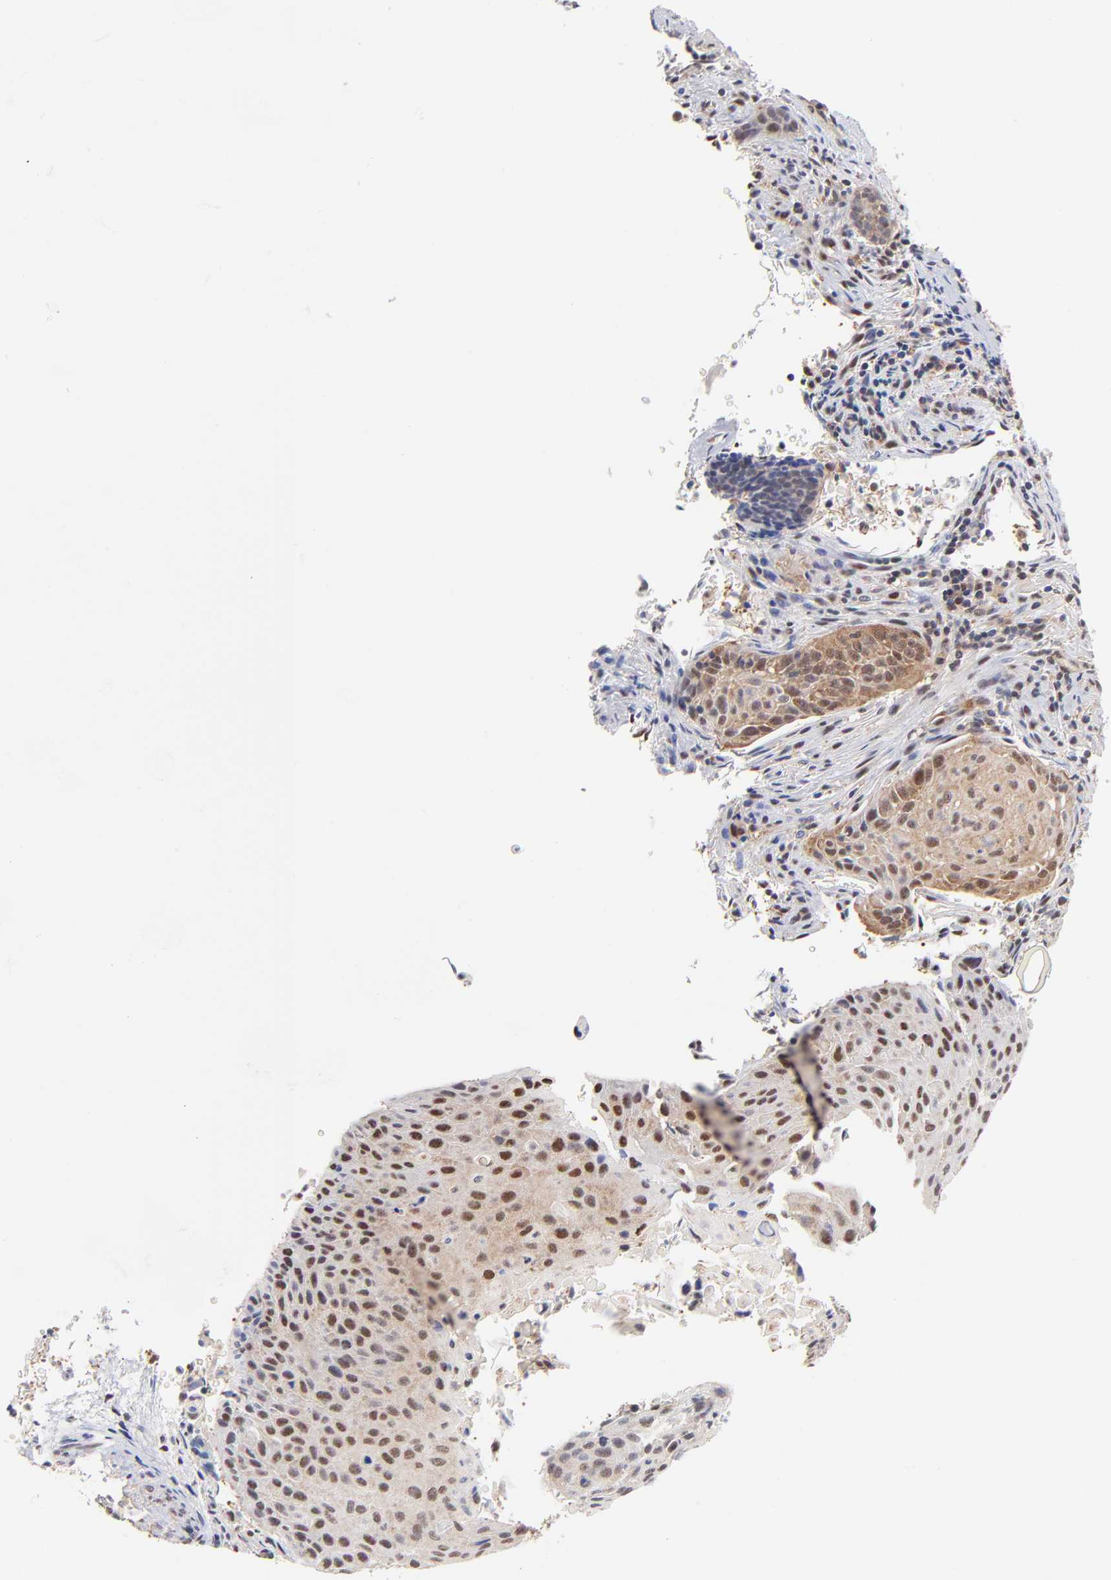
{"staining": {"intensity": "moderate", "quantity": "25%-75%", "location": "cytoplasmic/membranous,nuclear"}, "tissue": "cervical cancer", "cell_type": "Tumor cells", "image_type": "cancer", "snomed": [{"axis": "morphology", "description": "Squamous cell carcinoma, NOS"}, {"axis": "topography", "description": "Cervix"}], "caption": "A micrograph of human cervical cancer (squamous cell carcinoma) stained for a protein shows moderate cytoplasmic/membranous and nuclear brown staining in tumor cells.", "gene": "PSMC4", "patient": {"sex": "female", "age": 33}}